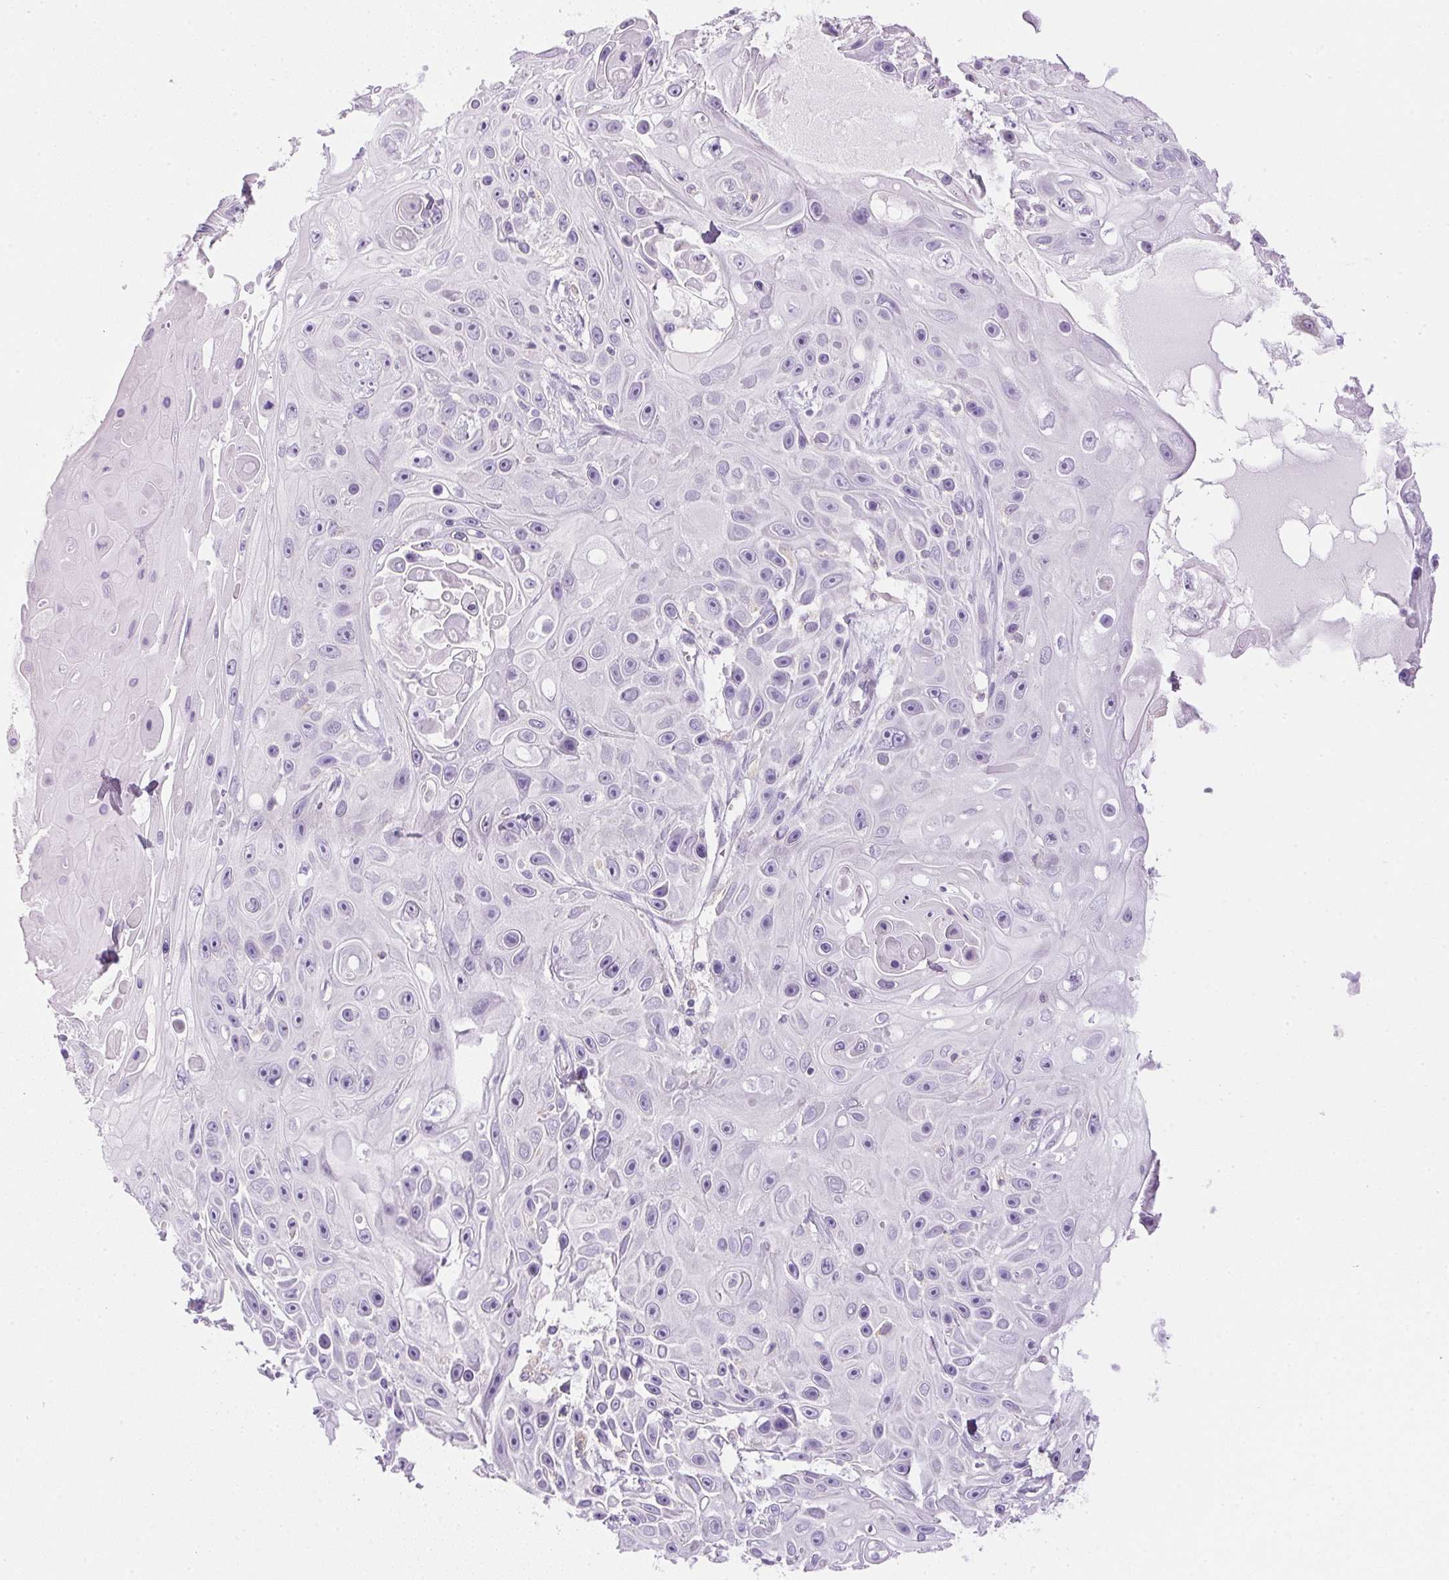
{"staining": {"intensity": "negative", "quantity": "none", "location": "none"}, "tissue": "skin cancer", "cell_type": "Tumor cells", "image_type": "cancer", "snomed": [{"axis": "morphology", "description": "Squamous cell carcinoma, NOS"}, {"axis": "topography", "description": "Skin"}], "caption": "Tumor cells are negative for protein expression in human squamous cell carcinoma (skin). Nuclei are stained in blue.", "gene": "ATP6V1G3", "patient": {"sex": "male", "age": 82}}